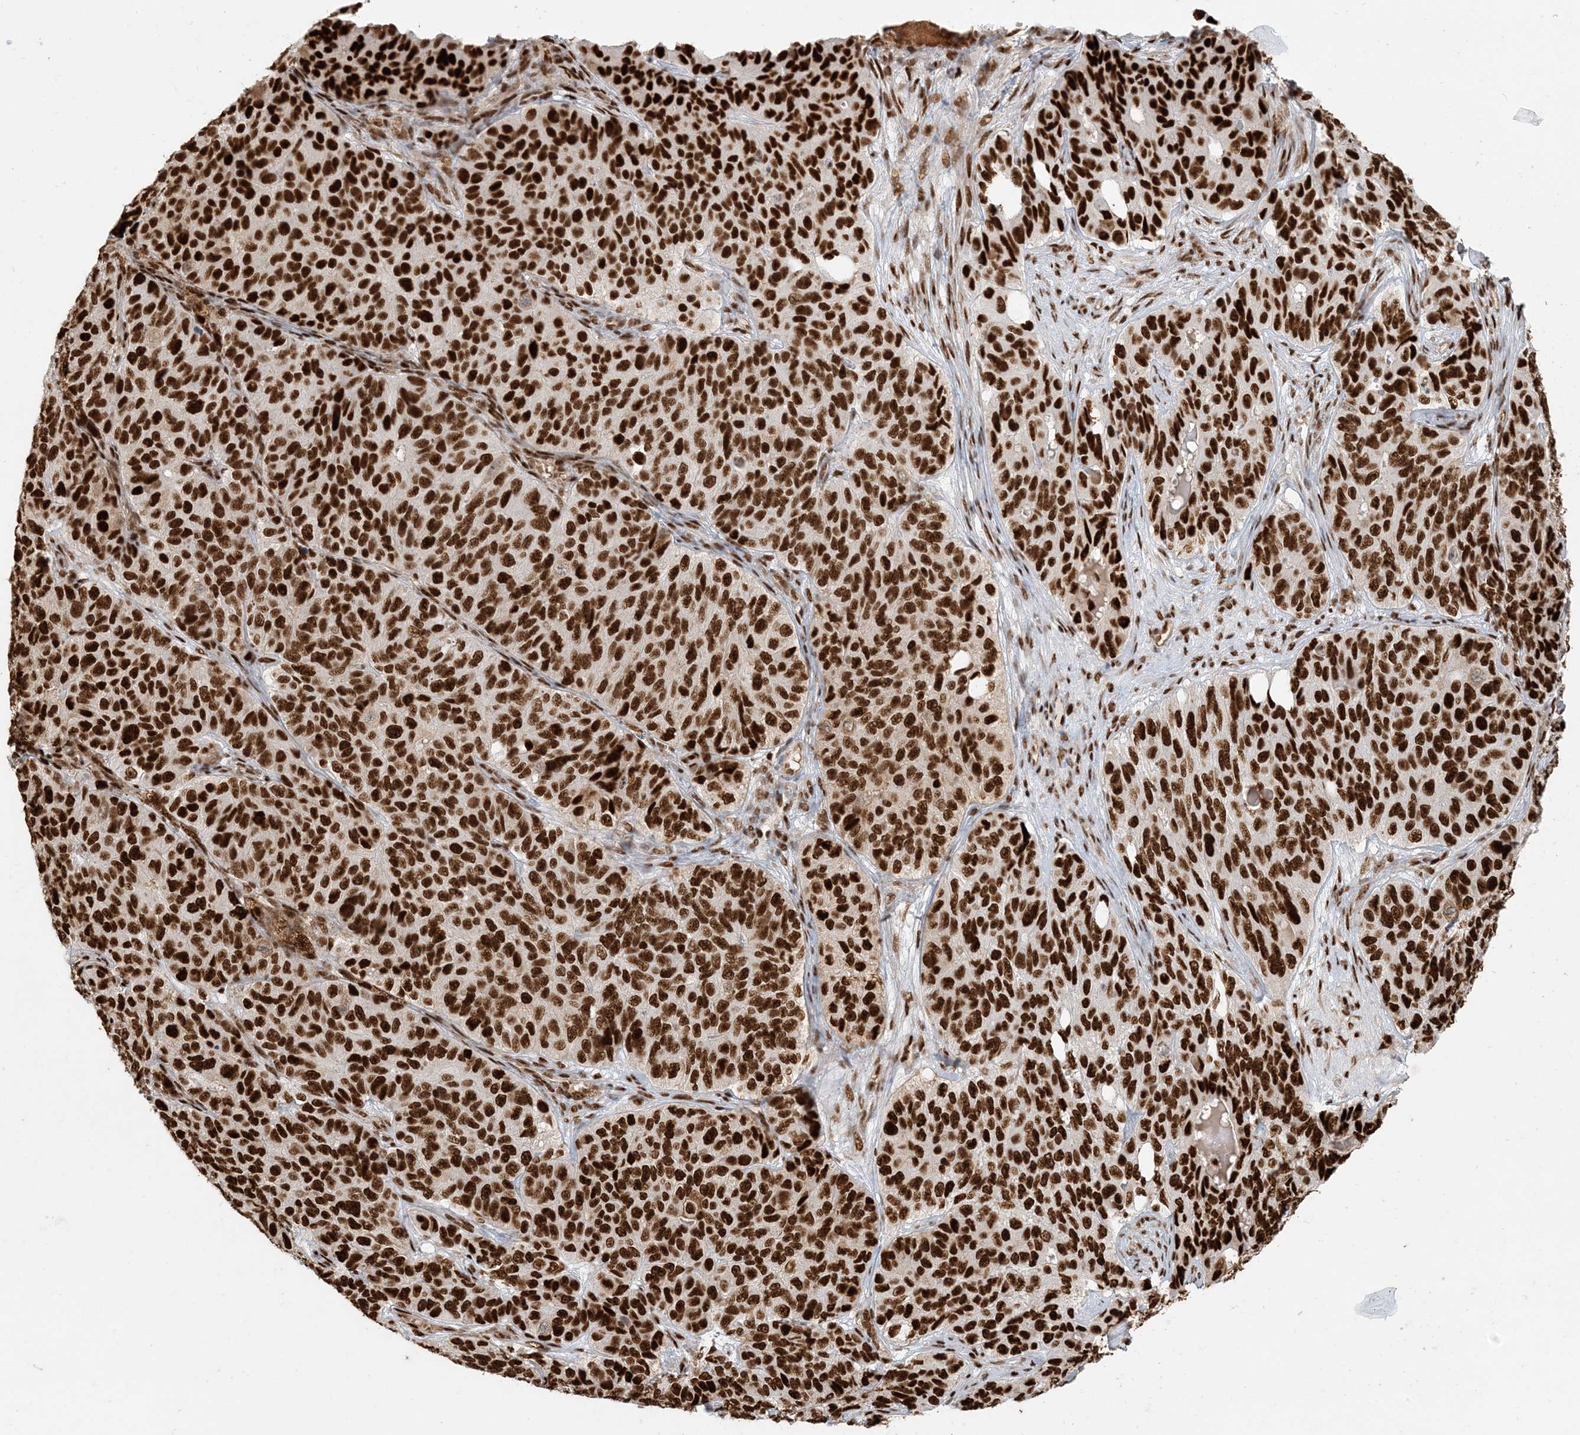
{"staining": {"intensity": "strong", "quantity": ">75%", "location": "nuclear"}, "tissue": "ovarian cancer", "cell_type": "Tumor cells", "image_type": "cancer", "snomed": [{"axis": "morphology", "description": "Carcinoma, endometroid"}, {"axis": "topography", "description": "Ovary"}], "caption": "Human endometroid carcinoma (ovarian) stained with a brown dye exhibits strong nuclear positive positivity in about >75% of tumor cells.", "gene": "CKS2", "patient": {"sex": "female", "age": 51}}